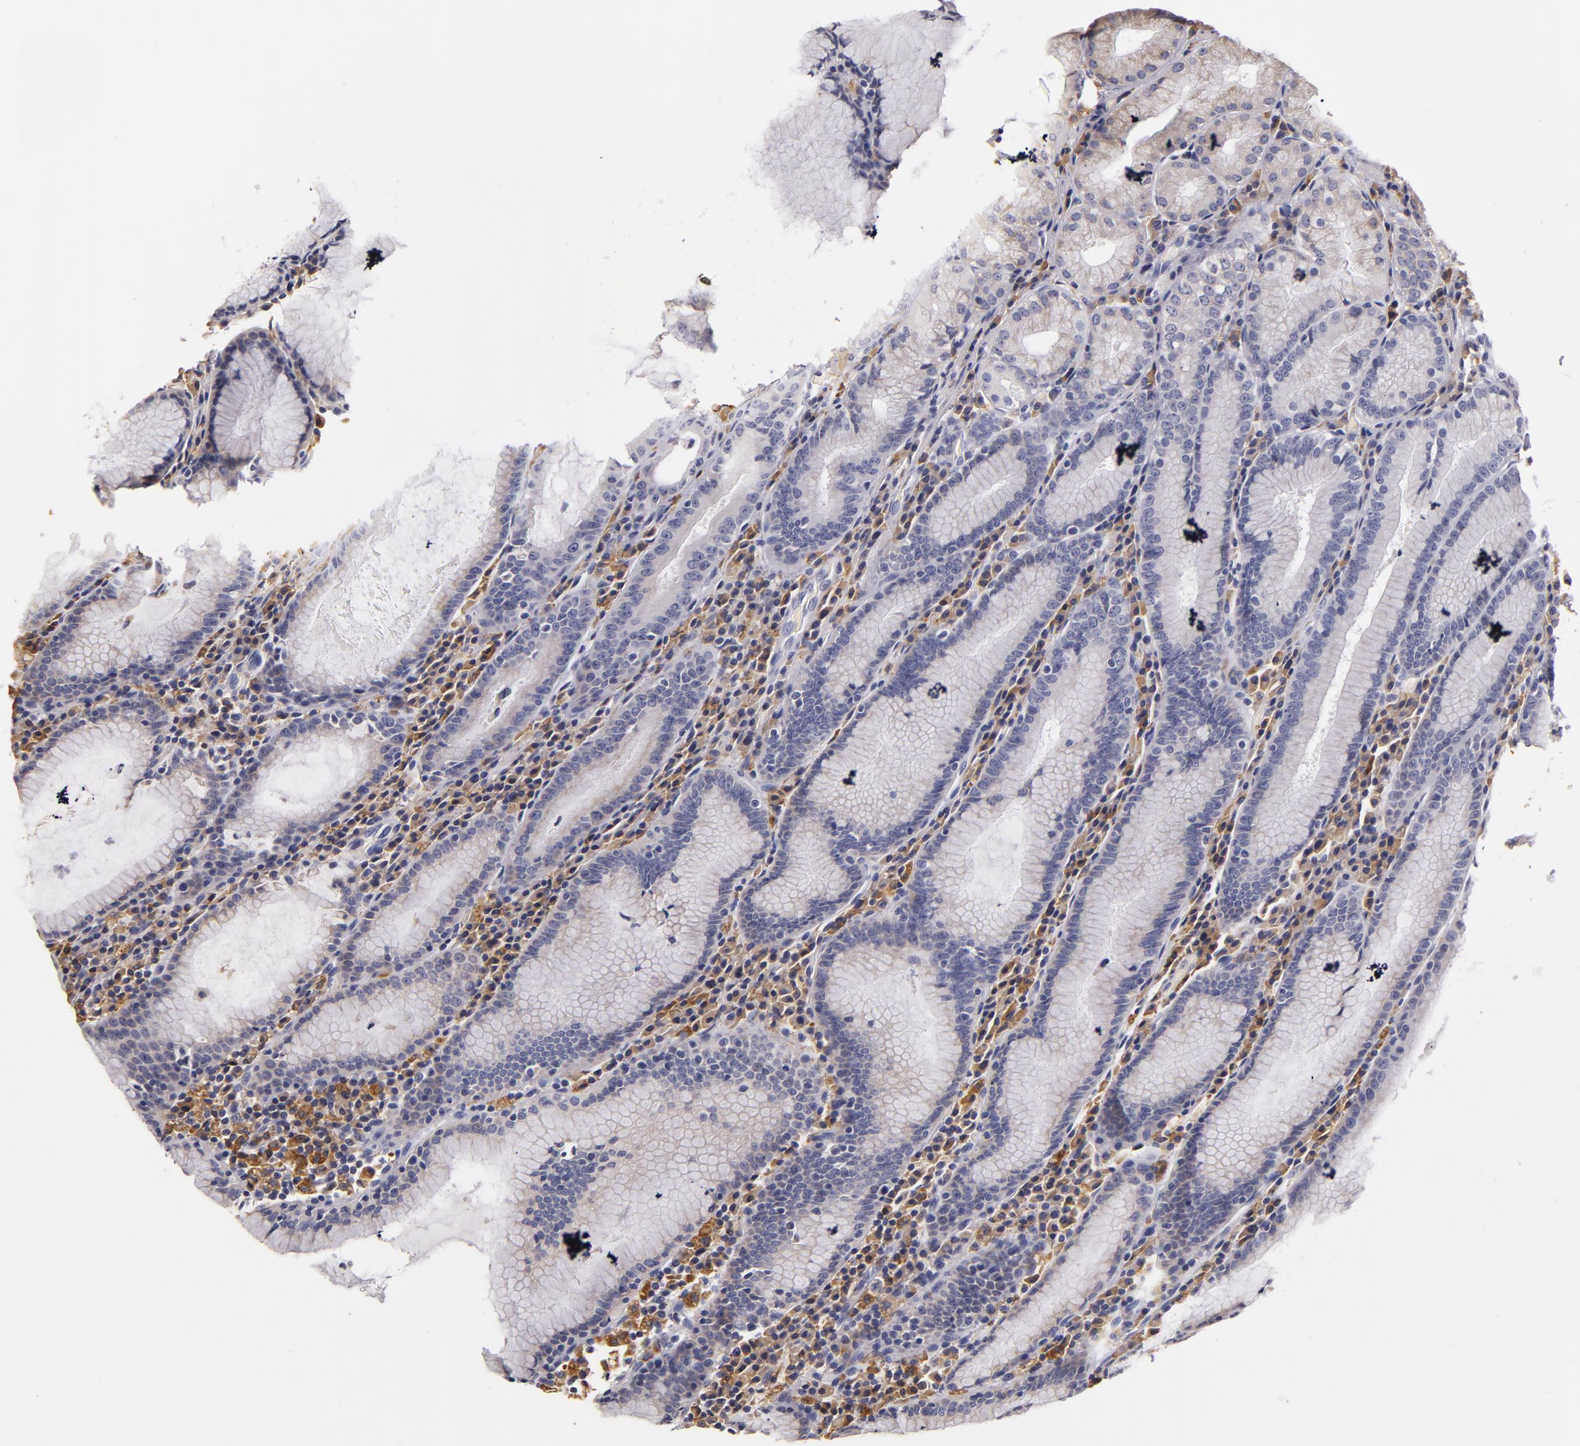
{"staining": {"intensity": "negative", "quantity": "none", "location": "none"}, "tissue": "stomach", "cell_type": "Glandular cells", "image_type": "normal", "snomed": [{"axis": "morphology", "description": "Normal tissue, NOS"}, {"axis": "topography", "description": "Stomach, lower"}], "caption": "The IHC micrograph has no significant expression in glandular cells of stomach.", "gene": "TLR8", "patient": {"sex": "female", "age": 43}}